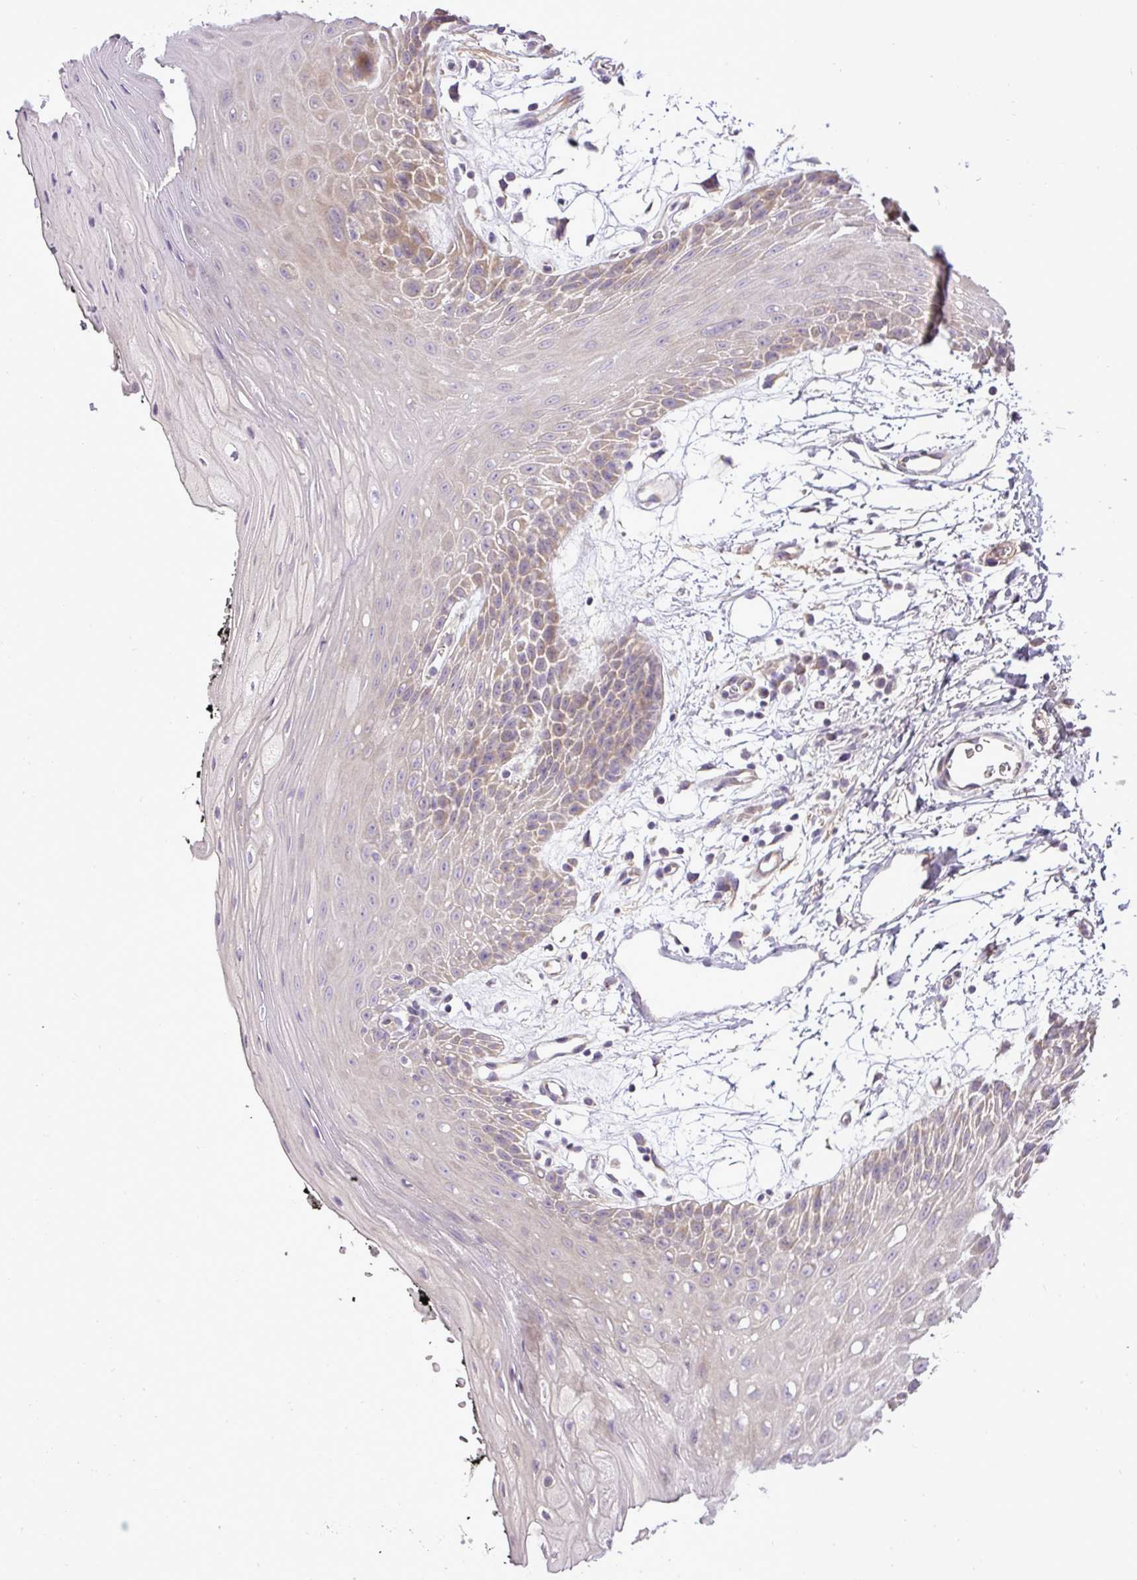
{"staining": {"intensity": "moderate", "quantity": "25%-75%", "location": "cytoplasmic/membranous"}, "tissue": "oral mucosa", "cell_type": "Squamous epithelial cells", "image_type": "normal", "snomed": [{"axis": "morphology", "description": "Normal tissue, NOS"}, {"axis": "topography", "description": "Oral tissue"}, {"axis": "topography", "description": "Tounge, NOS"}], "caption": "This image shows normal oral mucosa stained with immunohistochemistry to label a protein in brown. The cytoplasmic/membranous of squamous epithelial cells show moderate positivity for the protein. Nuclei are counter-stained blue.", "gene": "ZDHHC1", "patient": {"sex": "female", "age": 59}}